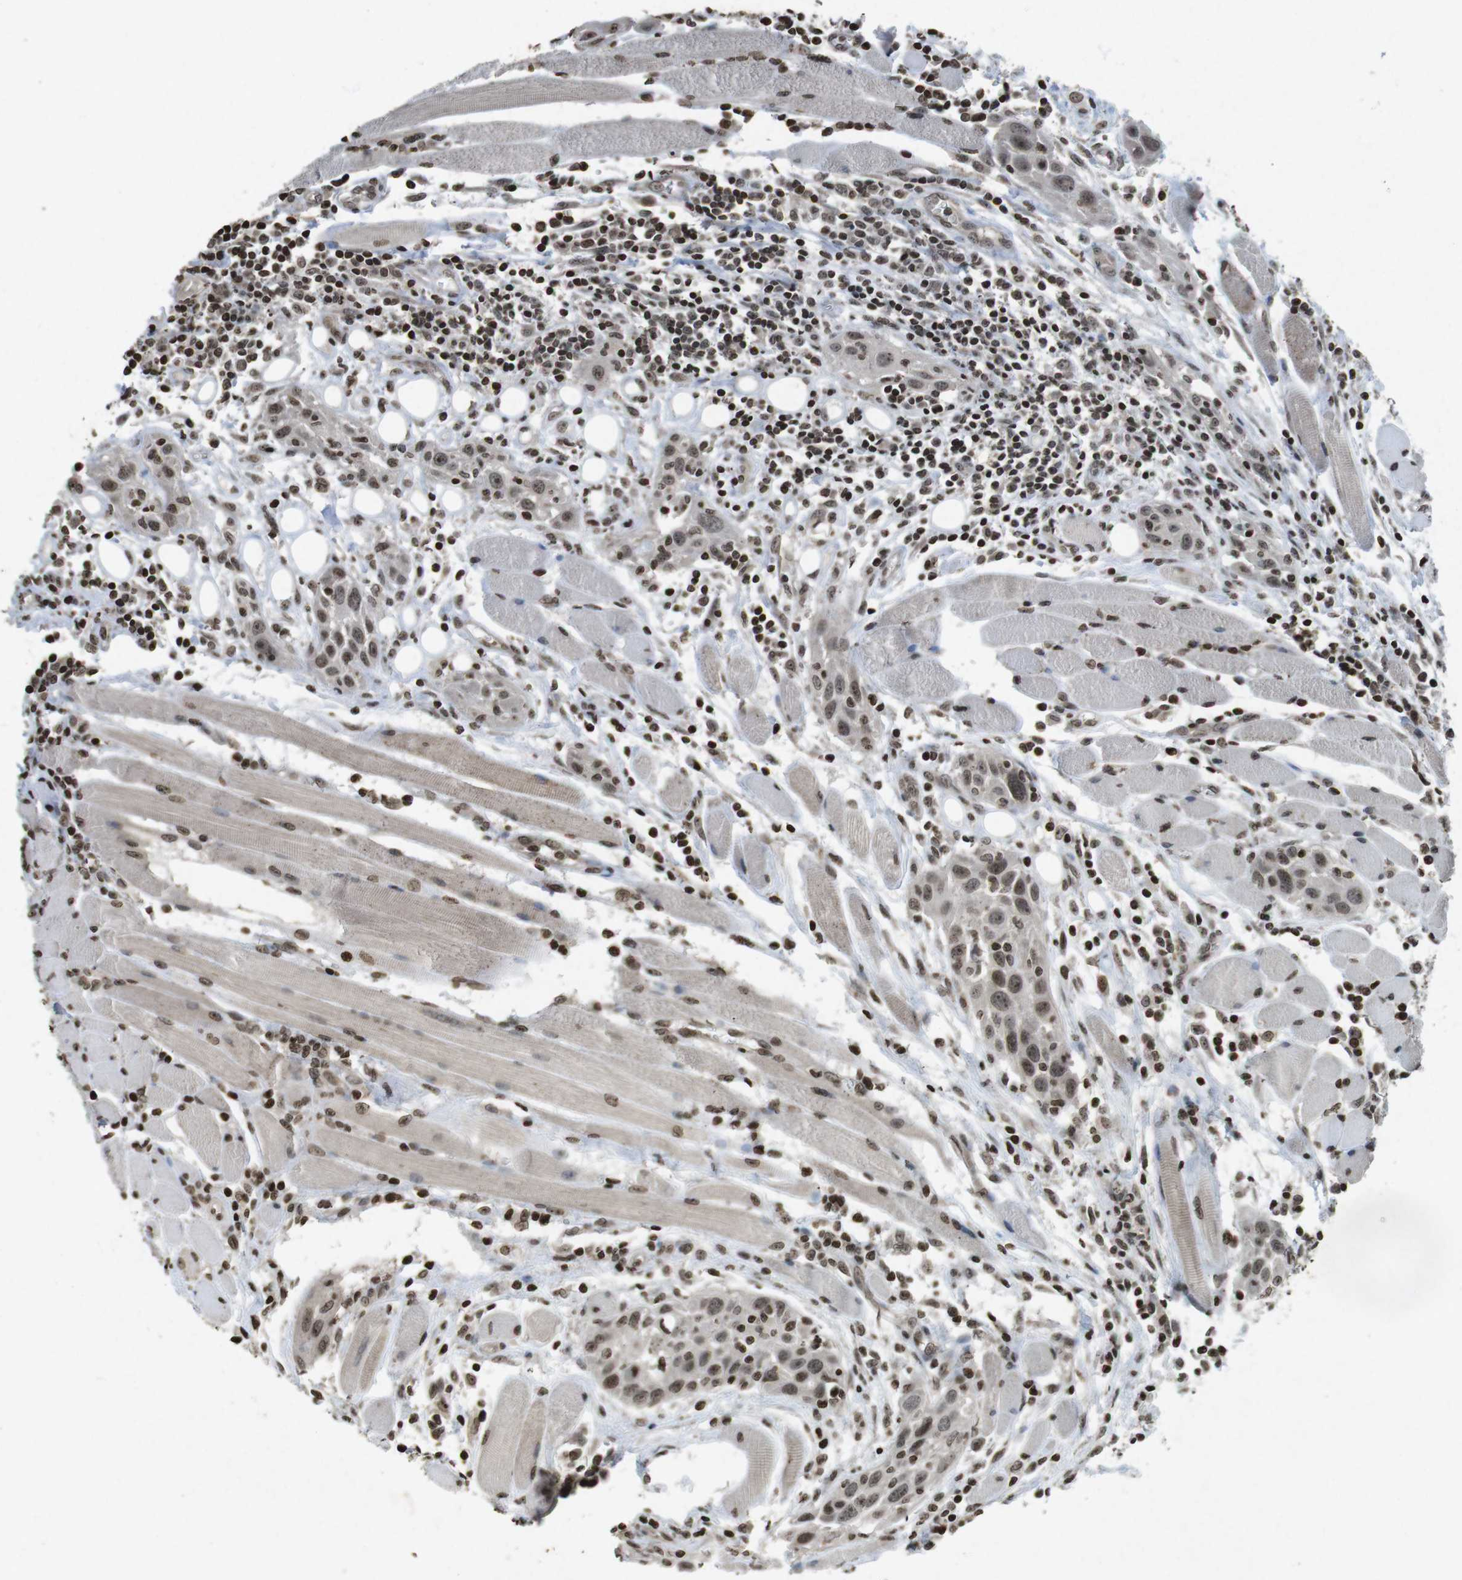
{"staining": {"intensity": "moderate", "quantity": ">75%", "location": "cytoplasmic/membranous,nuclear"}, "tissue": "head and neck cancer", "cell_type": "Tumor cells", "image_type": "cancer", "snomed": [{"axis": "morphology", "description": "Squamous cell carcinoma, NOS"}, {"axis": "topography", "description": "Oral tissue"}, {"axis": "topography", "description": "Head-Neck"}], "caption": "IHC histopathology image of squamous cell carcinoma (head and neck) stained for a protein (brown), which demonstrates medium levels of moderate cytoplasmic/membranous and nuclear staining in about >75% of tumor cells.", "gene": "FOXA3", "patient": {"sex": "female", "age": 50}}